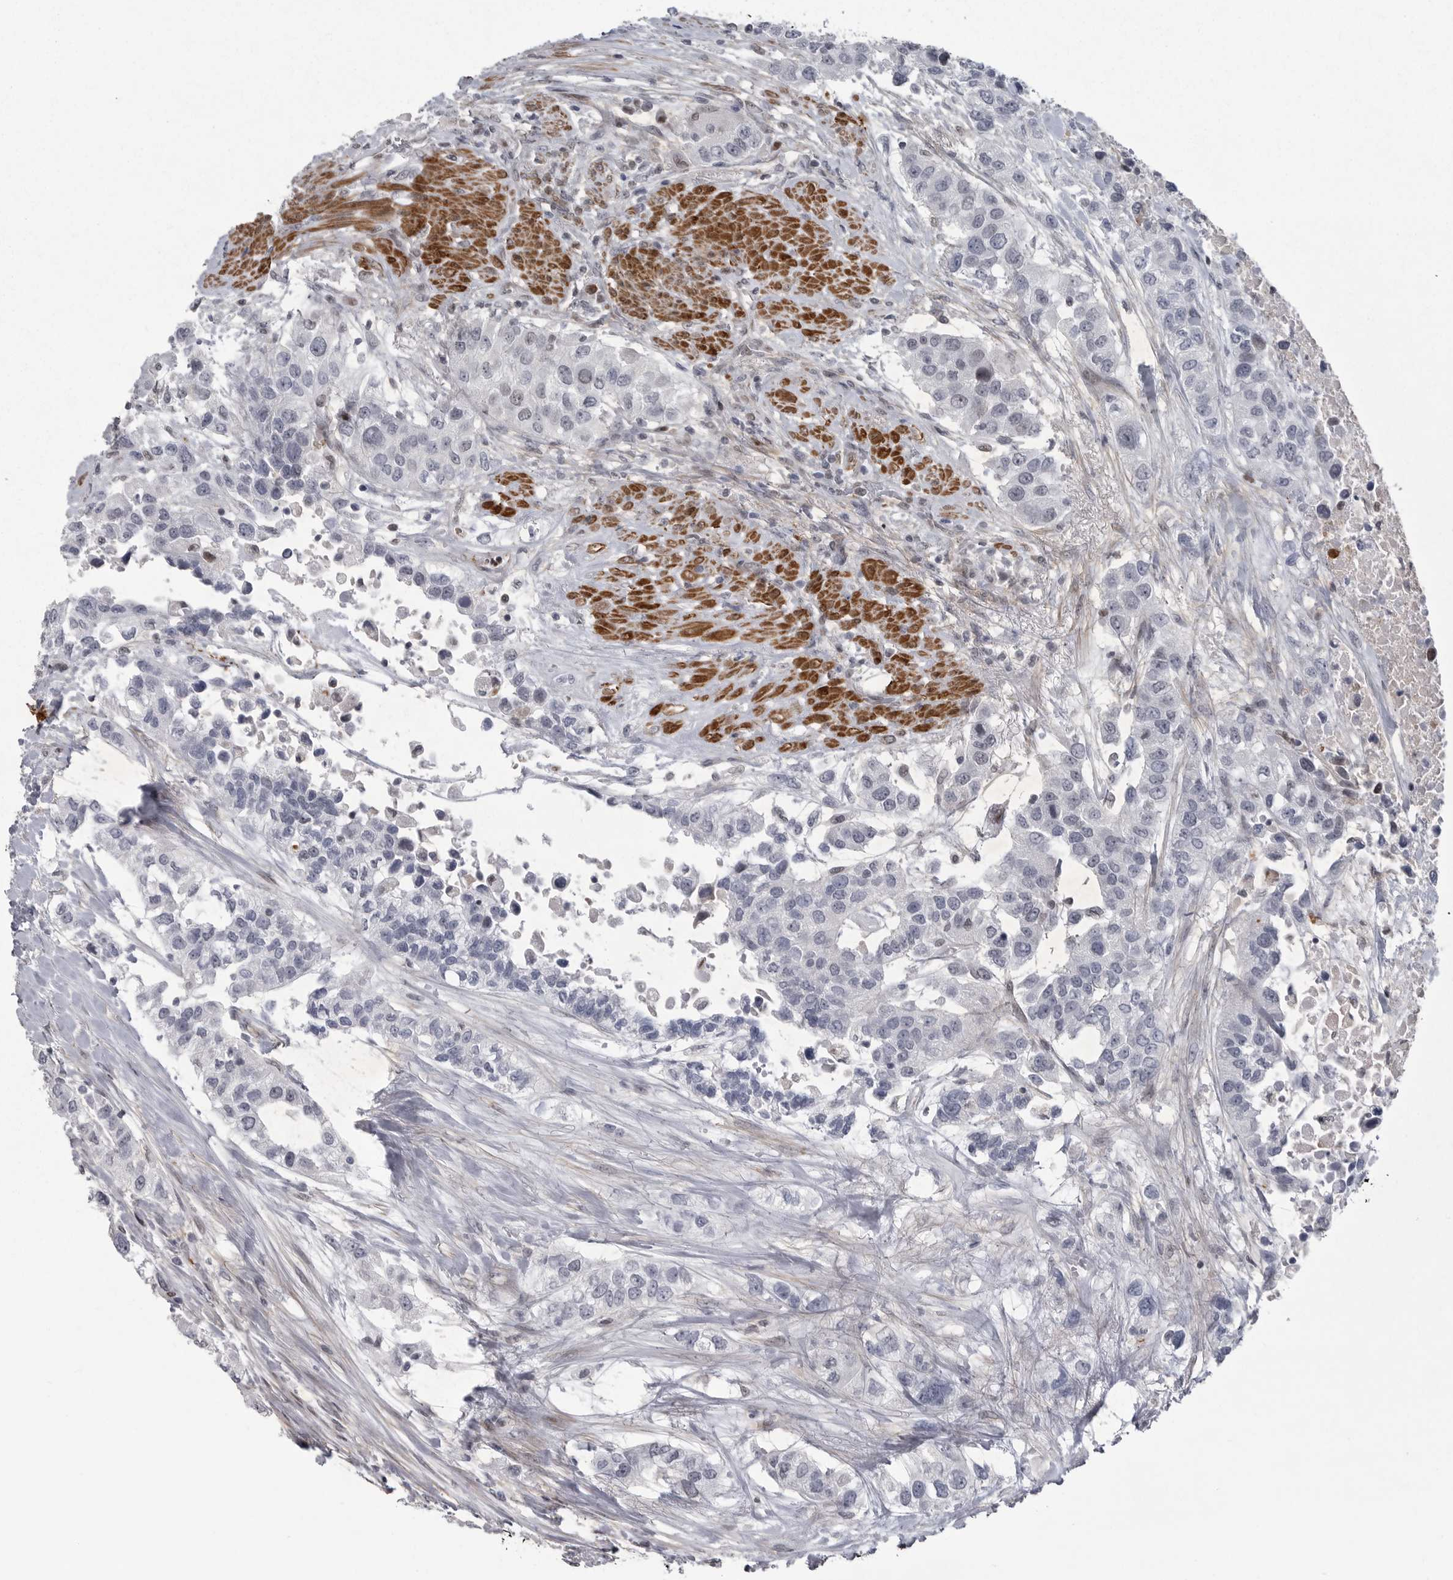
{"staining": {"intensity": "negative", "quantity": "none", "location": "none"}, "tissue": "urothelial cancer", "cell_type": "Tumor cells", "image_type": "cancer", "snomed": [{"axis": "morphology", "description": "Urothelial carcinoma, High grade"}, {"axis": "topography", "description": "Urinary bladder"}], "caption": "There is no significant expression in tumor cells of high-grade urothelial carcinoma. (DAB immunohistochemistry (IHC) visualized using brightfield microscopy, high magnification).", "gene": "HMGN3", "patient": {"sex": "female", "age": 80}}